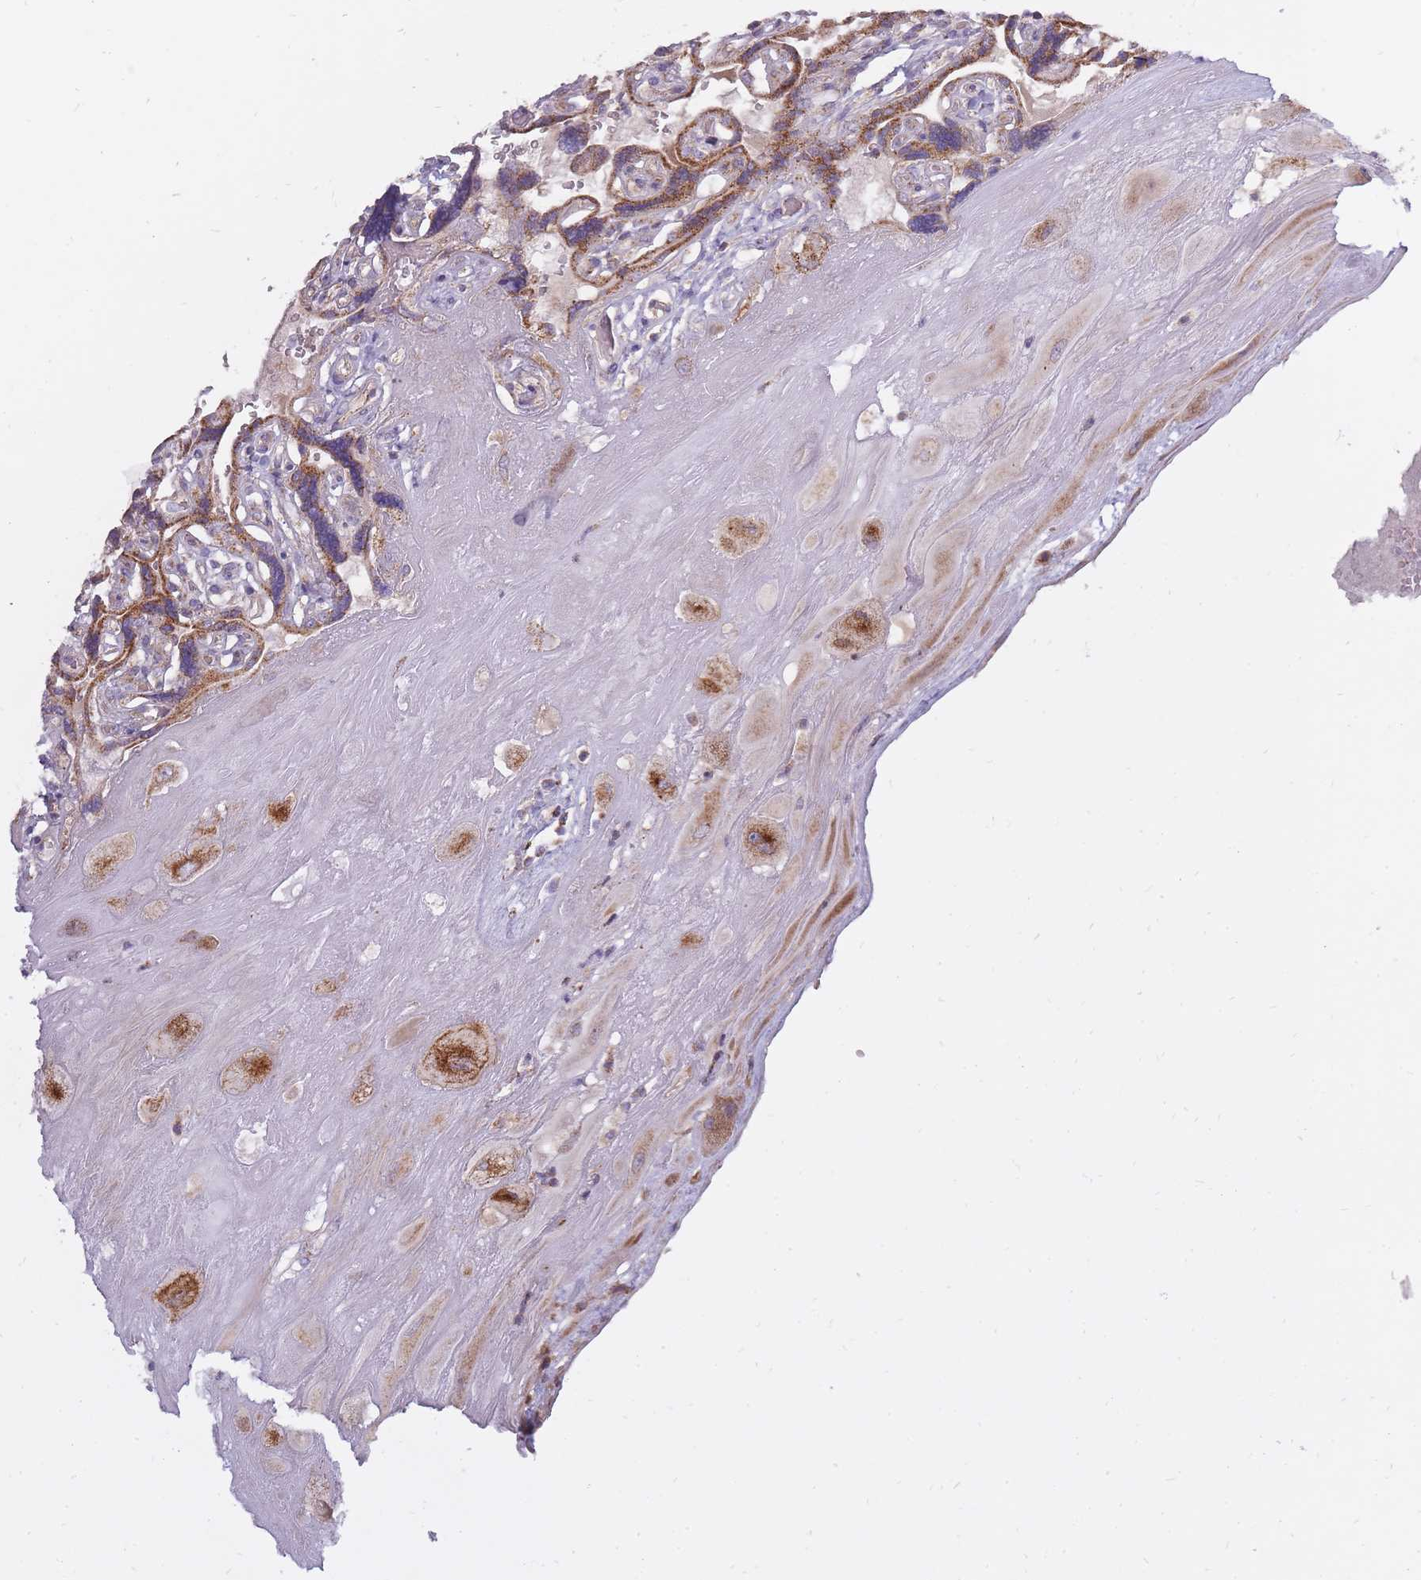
{"staining": {"intensity": "moderate", "quantity": ">75%", "location": "cytoplasmic/membranous"}, "tissue": "placenta", "cell_type": "Decidual cells", "image_type": "normal", "snomed": [{"axis": "morphology", "description": "Normal tissue, NOS"}, {"axis": "topography", "description": "Placenta"}], "caption": "Brown immunohistochemical staining in unremarkable placenta displays moderate cytoplasmic/membranous positivity in about >75% of decidual cells.", "gene": "ALKBH4", "patient": {"sex": "female", "age": 32}}